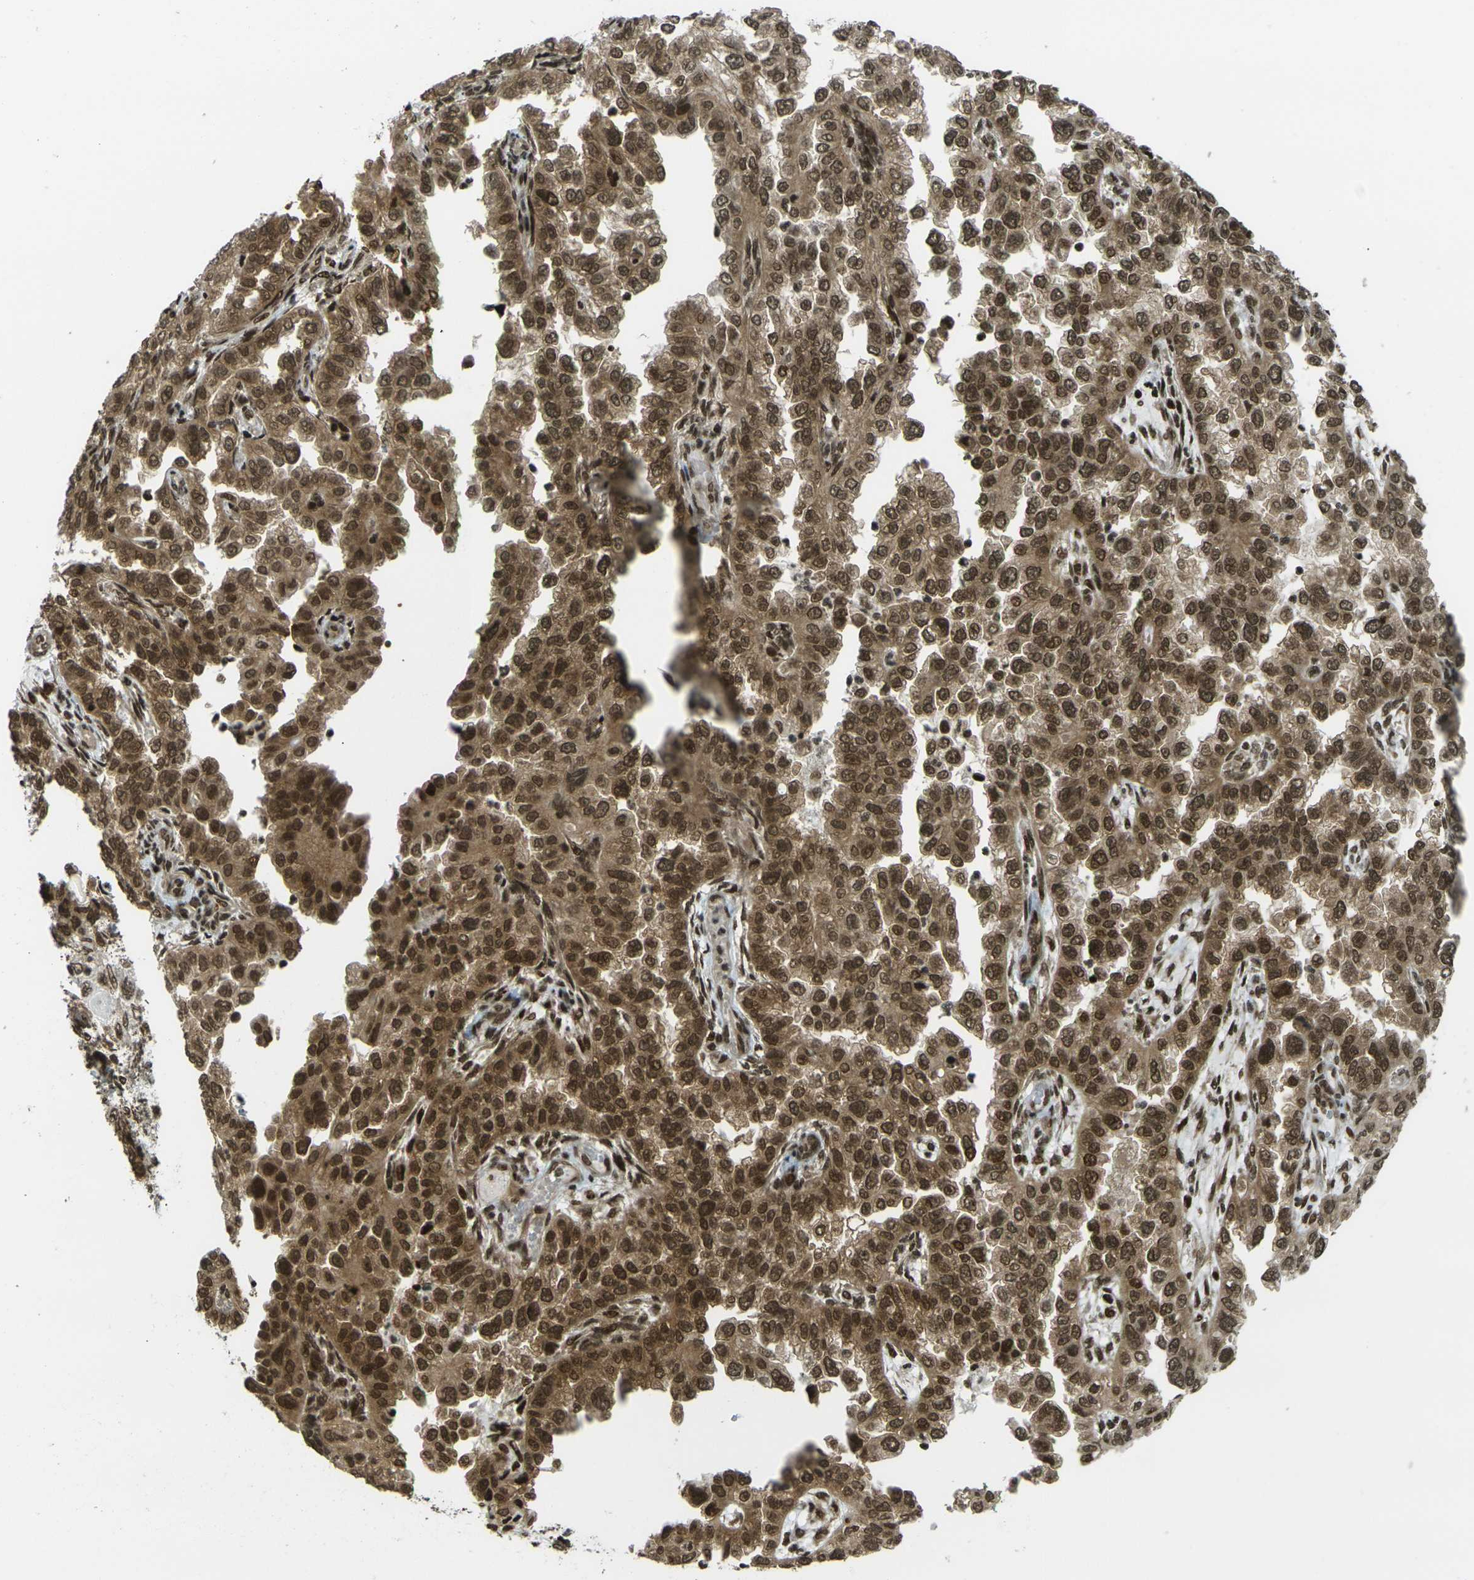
{"staining": {"intensity": "strong", "quantity": ">75%", "location": "cytoplasmic/membranous,nuclear"}, "tissue": "endometrial cancer", "cell_type": "Tumor cells", "image_type": "cancer", "snomed": [{"axis": "morphology", "description": "Adenocarcinoma, NOS"}, {"axis": "topography", "description": "Endometrium"}], "caption": "This image displays immunohistochemistry staining of endometrial cancer, with high strong cytoplasmic/membranous and nuclear staining in about >75% of tumor cells.", "gene": "RUVBL2", "patient": {"sex": "female", "age": 85}}